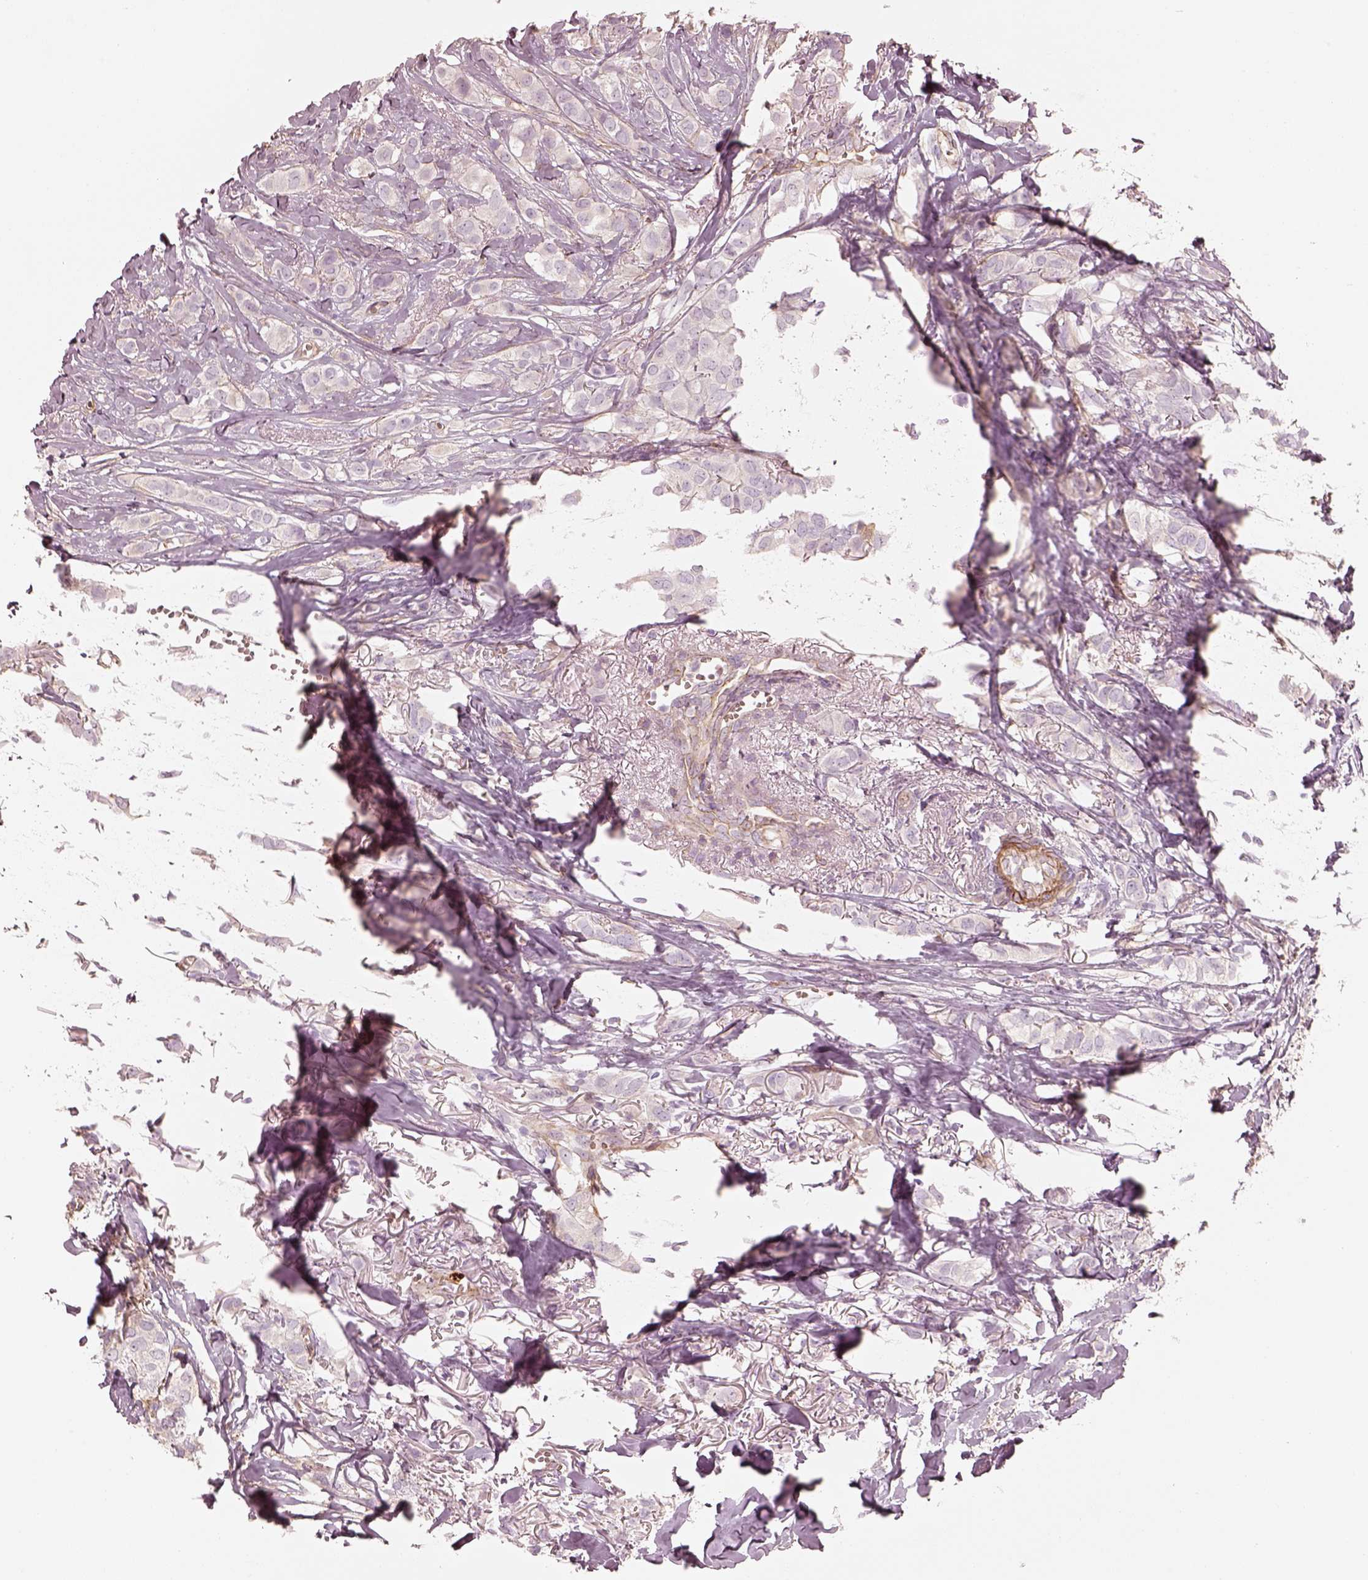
{"staining": {"intensity": "negative", "quantity": "none", "location": "none"}, "tissue": "breast cancer", "cell_type": "Tumor cells", "image_type": "cancer", "snomed": [{"axis": "morphology", "description": "Duct carcinoma"}, {"axis": "topography", "description": "Breast"}], "caption": "A micrograph of breast cancer (invasive ductal carcinoma) stained for a protein shows no brown staining in tumor cells.", "gene": "CRYM", "patient": {"sex": "female", "age": 85}}